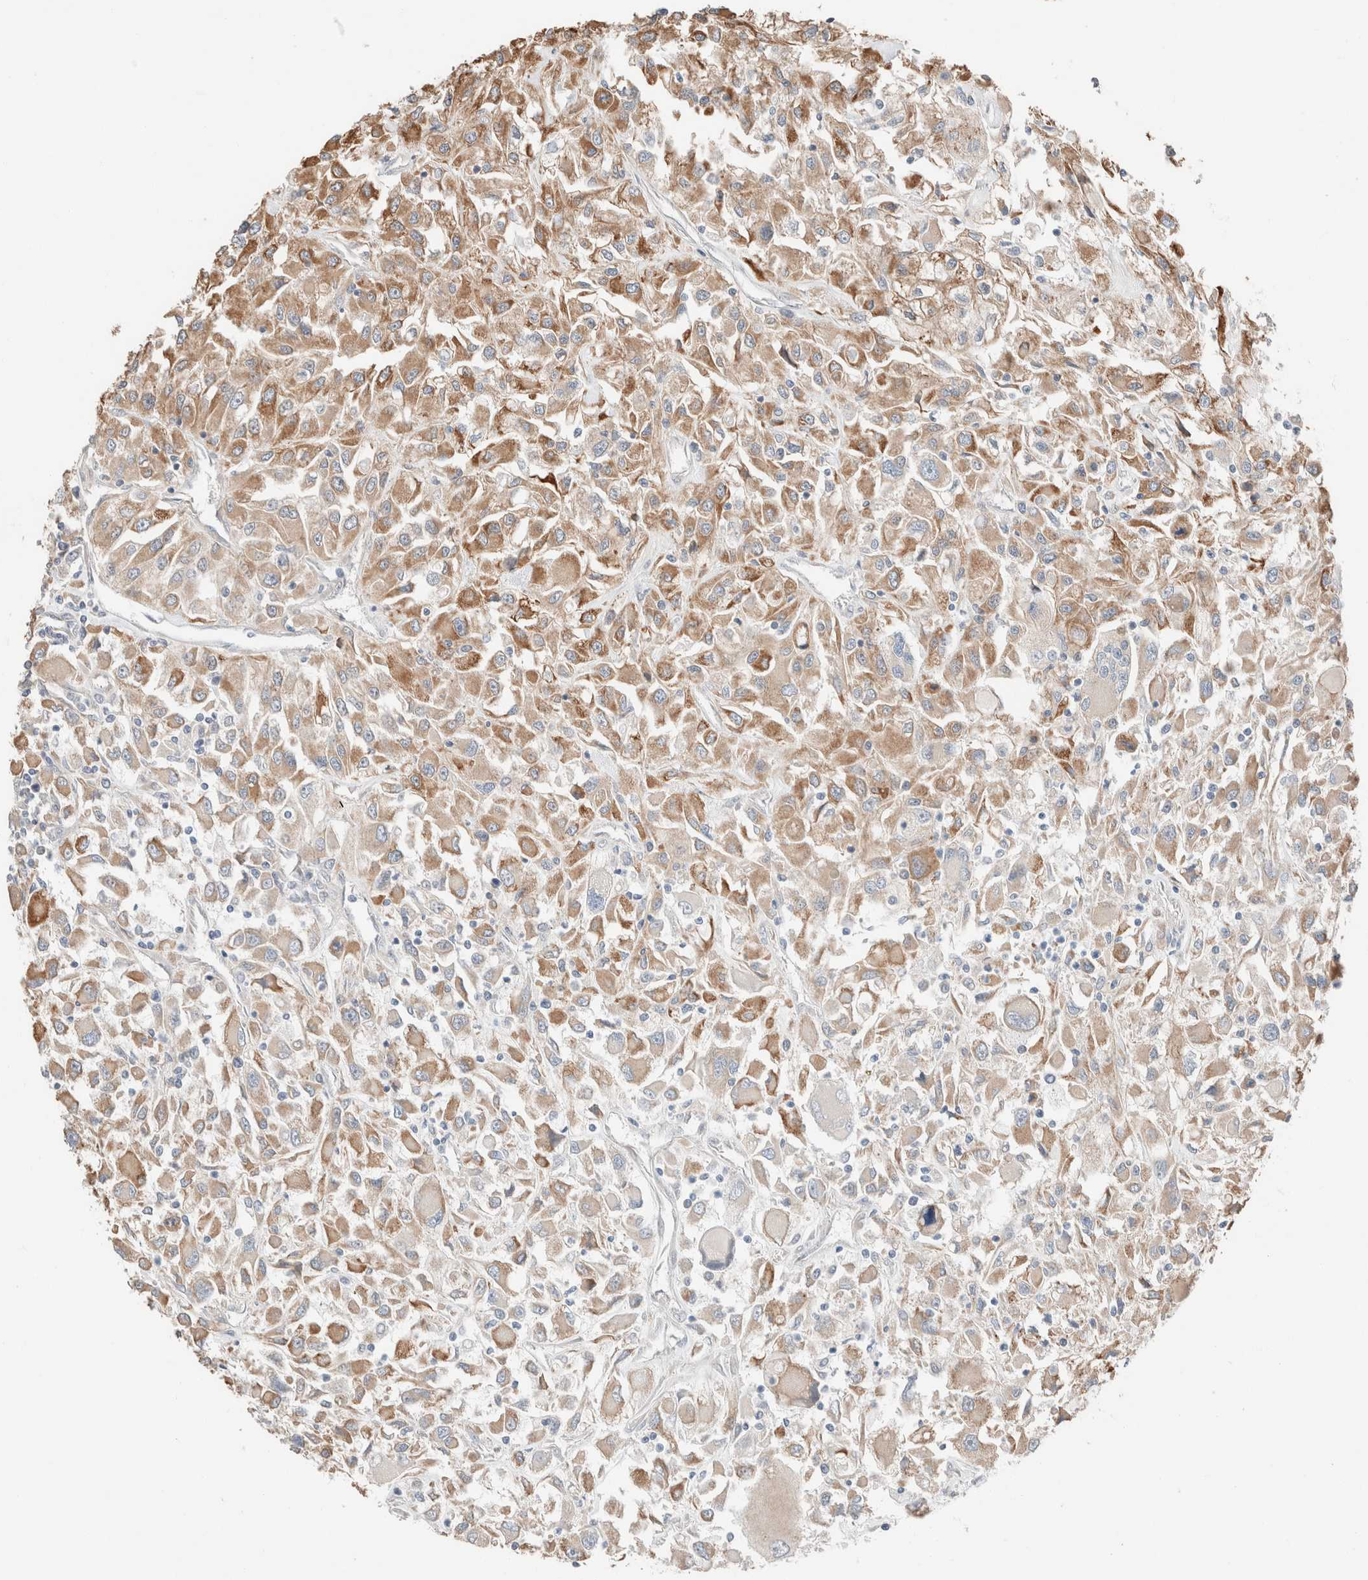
{"staining": {"intensity": "moderate", "quantity": ">75%", "location": "cytoplasmic/membranous"}, "tissue": "renal cancer", "cell_type": "Tumor cells", "image_type": "cancer", "snomed": [{"axis": "morphology", "description": "Adenocarcinoma, NOS"}, {"axis": "topography", "description": "Kidney"}], "caption": "Immunohistochemical staining of human adenocarcinoma (renal) exhibits medium levels of moderate cytoplasmic/membranous protein staining in approximately >75% of tumor cells. The protein of interest is stained brown, and the nuclei are stained in blue (DAB IHC with brightfield microscopy, high magnification).", "gene": "PCM1", "patient": {"sex": "female", "age": 52}}